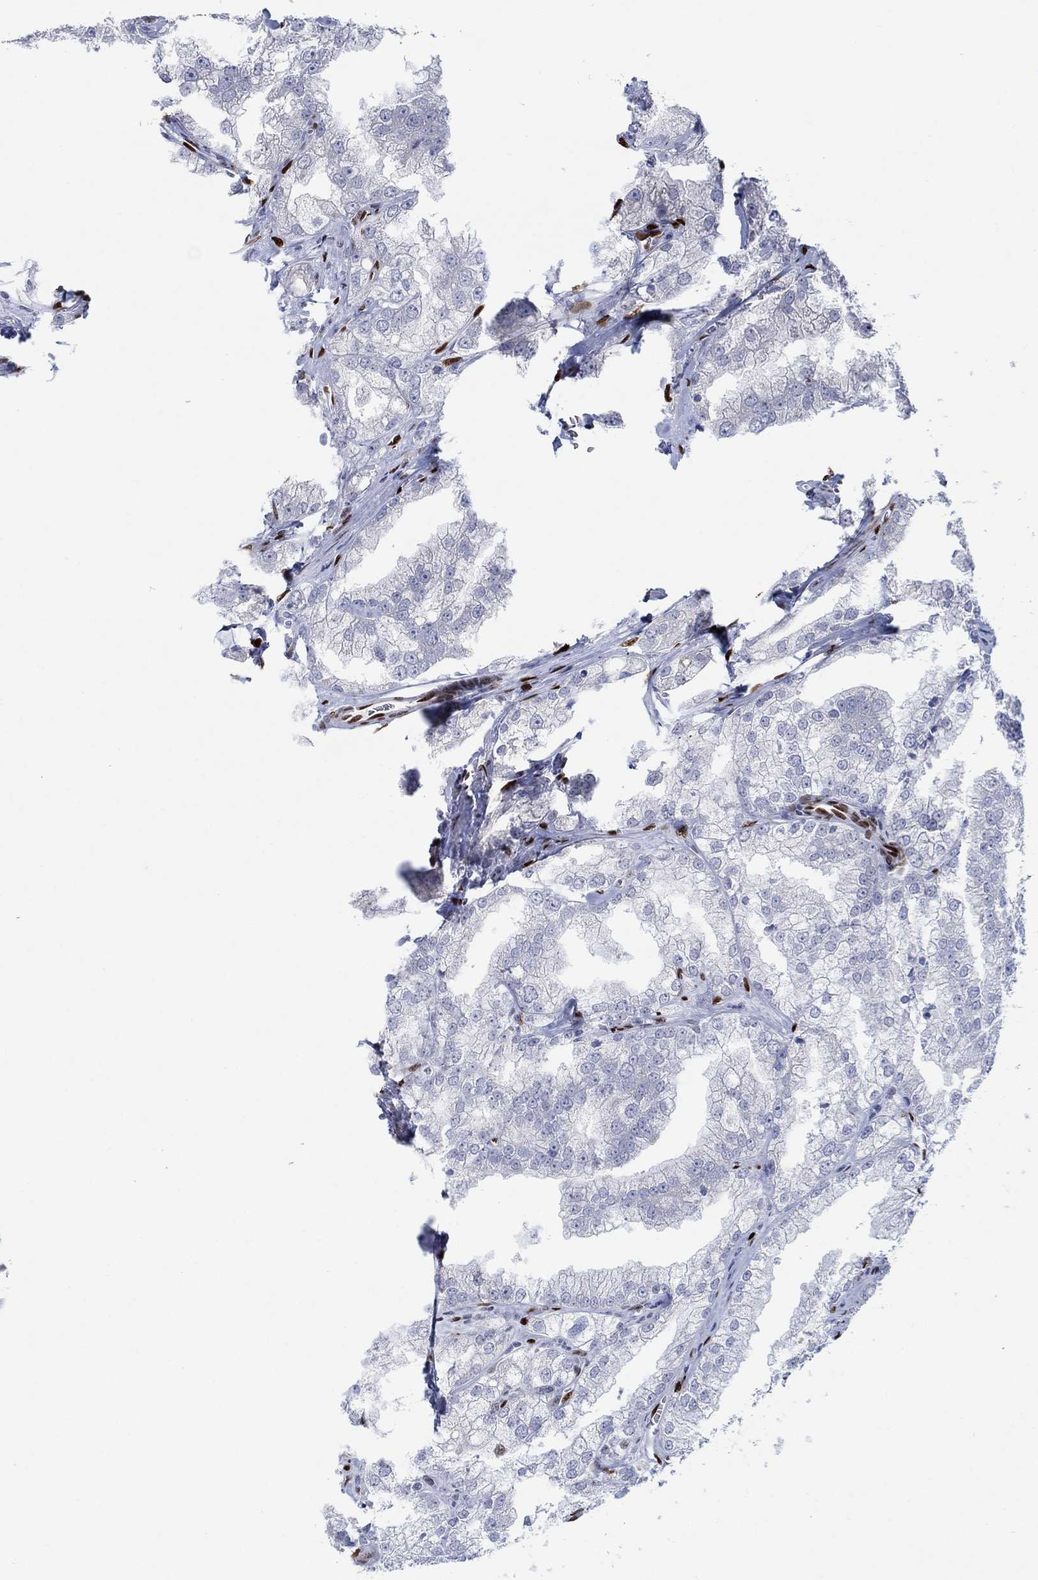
{"staining": {"intensity": "negative", "quantity": "none", "location": "none"}, "tissue": "prostate cancer", "cell_type": "Tumor cells", "image_type": "cancer", "snomed": [{"axis": "morphology", "description": "Adenocarcinoma, NOS"}, {"axis": "topography", "description": "Prostate"}], "caption": "Tumor cells are negative for protein expression in human prostate adenocarcinoma.", "gene": "ZEB1", "patient": {"sex": "male", "age": 70}}